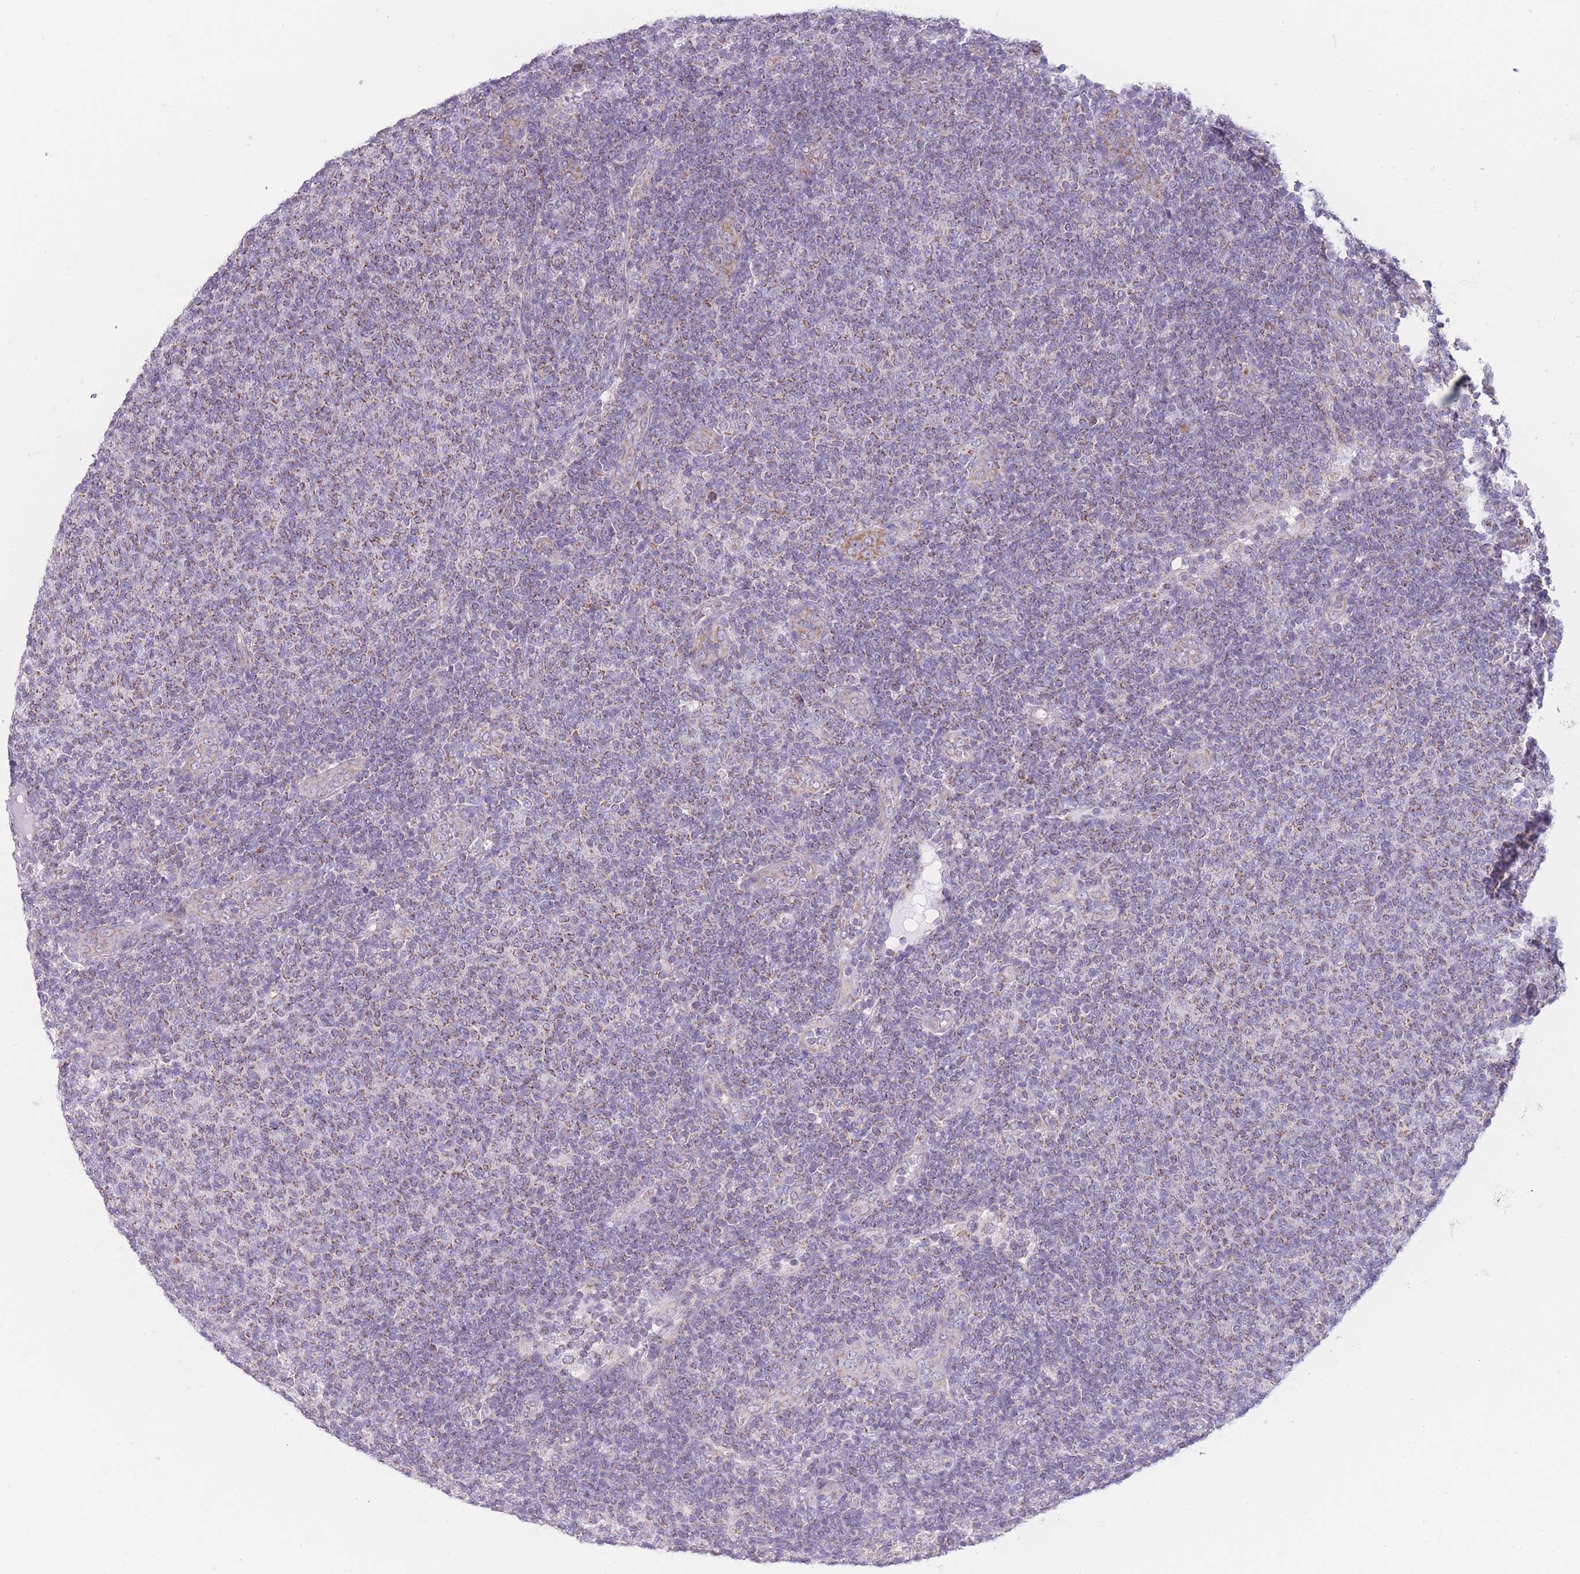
{"staining": {"intensity": "weak", "quantity": "<25%", "location": "cytoplasmic/membranous"}, "tissue": "lymphoma", "cell_type": "Tumor cells", "image_type": "cancer", "snomed": [{"axis": "morphology", "description": "Malignant lymphoma, non-Hodgkin's type, Low grade"}, {"axis": "topography", "description": "Lymph node"}], "caption": "An IHC photomicrograph of malignant lymphoma, non-Hodgkin's type (low-grade) is shown. There is no staining in tumor cells of malignant lymphoma, non-Hodgkin's type (low-grade). (DAB (3,3'-diaminobenzidine) IHC, high magnification).", "gene": "PDHA1", "patient": {"sex": "male", "age": 66}}